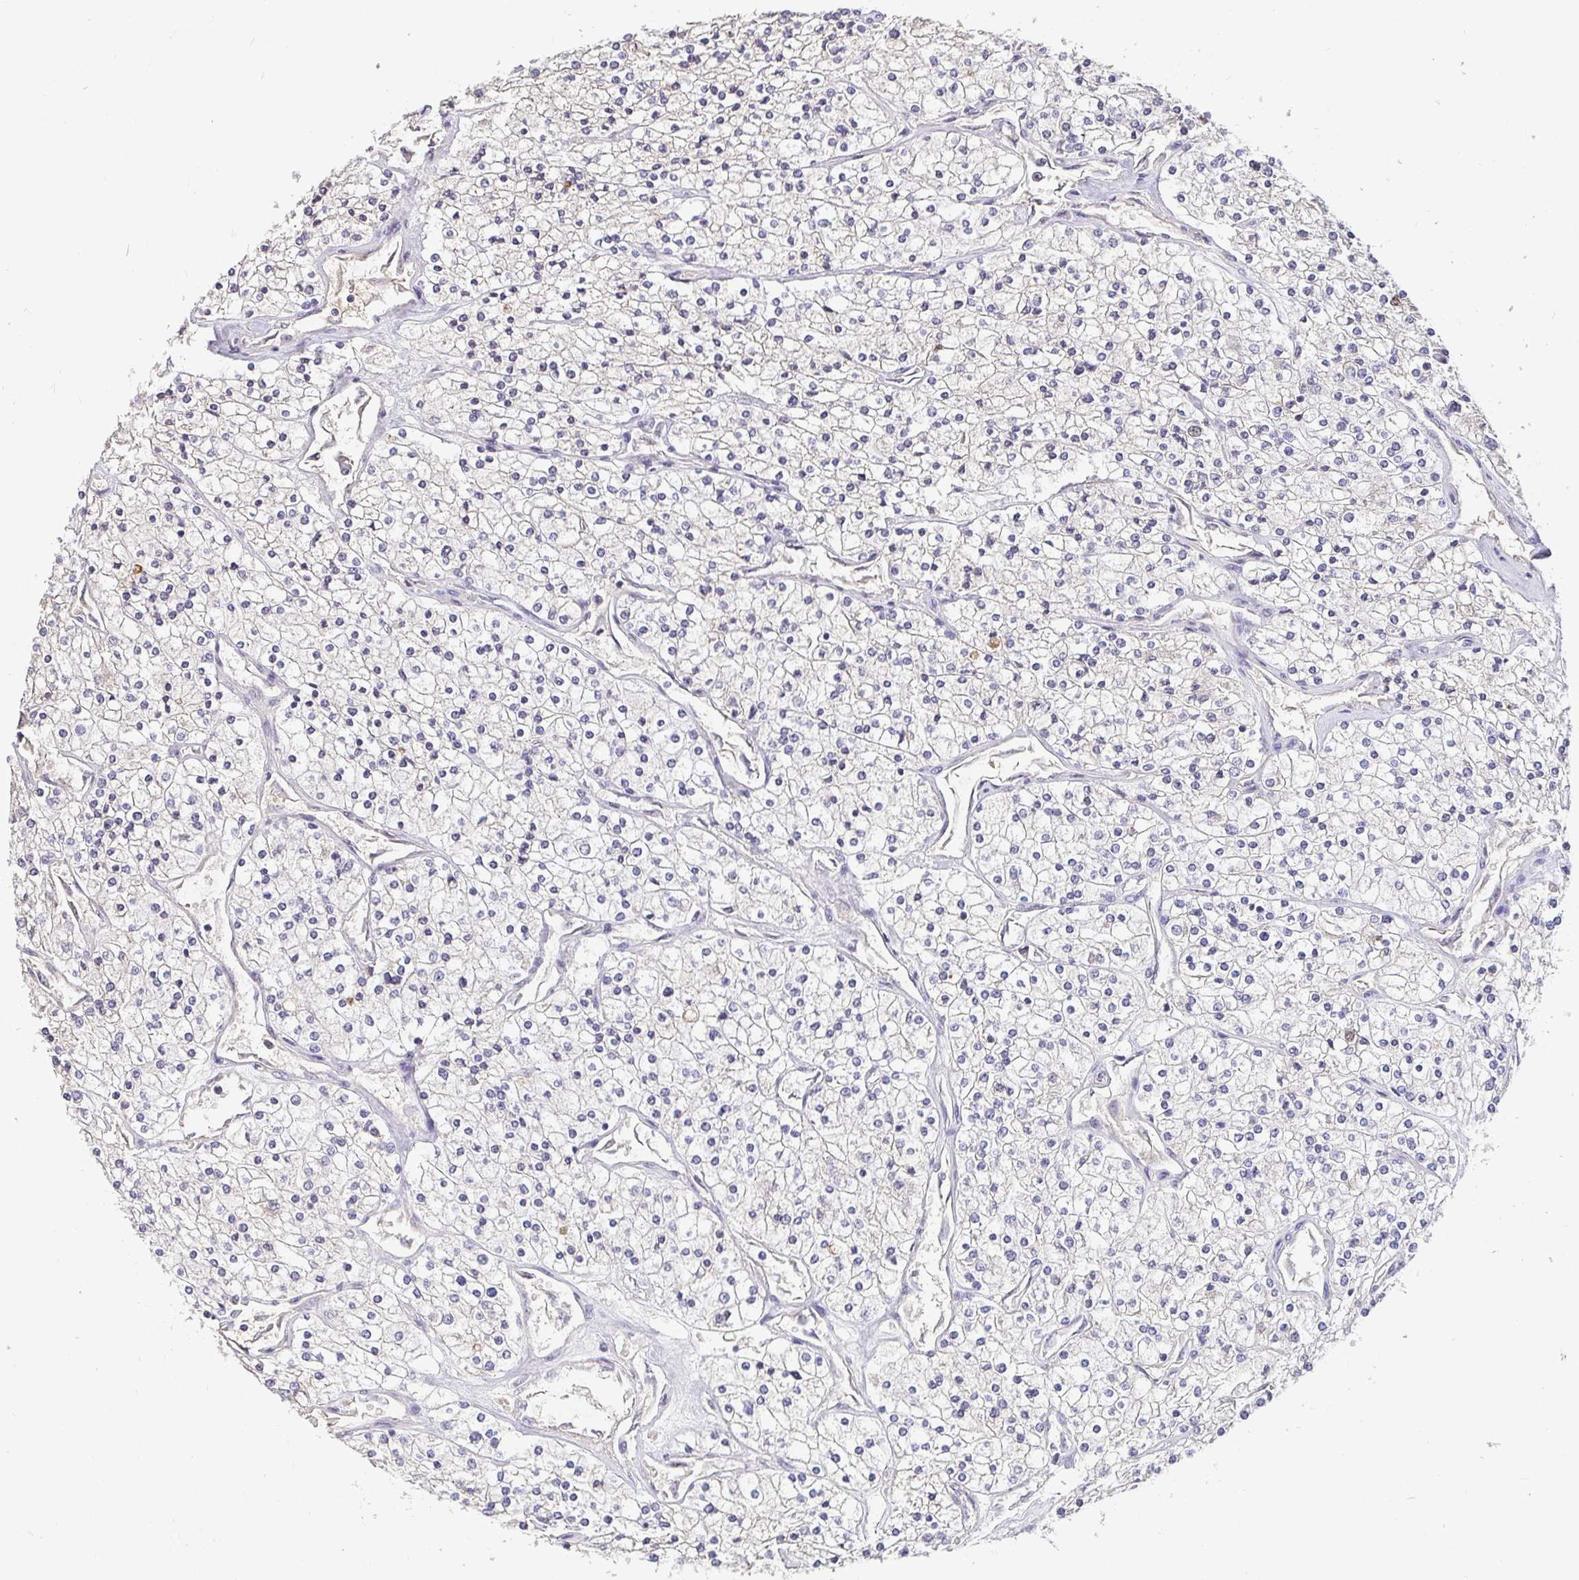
{"staining": {"intensity": "negative", "quantity": "none", "location": "none"}, "tissue": "renal cancer", "cell_type": "Tumor cells", "image_type": "cancer", "snomed": [{"axis": "morphology", "description": "Adenocarcinoma, NOS"}, {"axis": "topography", "description": "Kidney"}], "caption": "IHC micrograph of neoplastic tissue: human renal adenocarcinoma stained with DAB exhibits no significant protein expression in tumor cells.", "gene": "ANLN", "patient": {"sex": "male", "age": 80}}